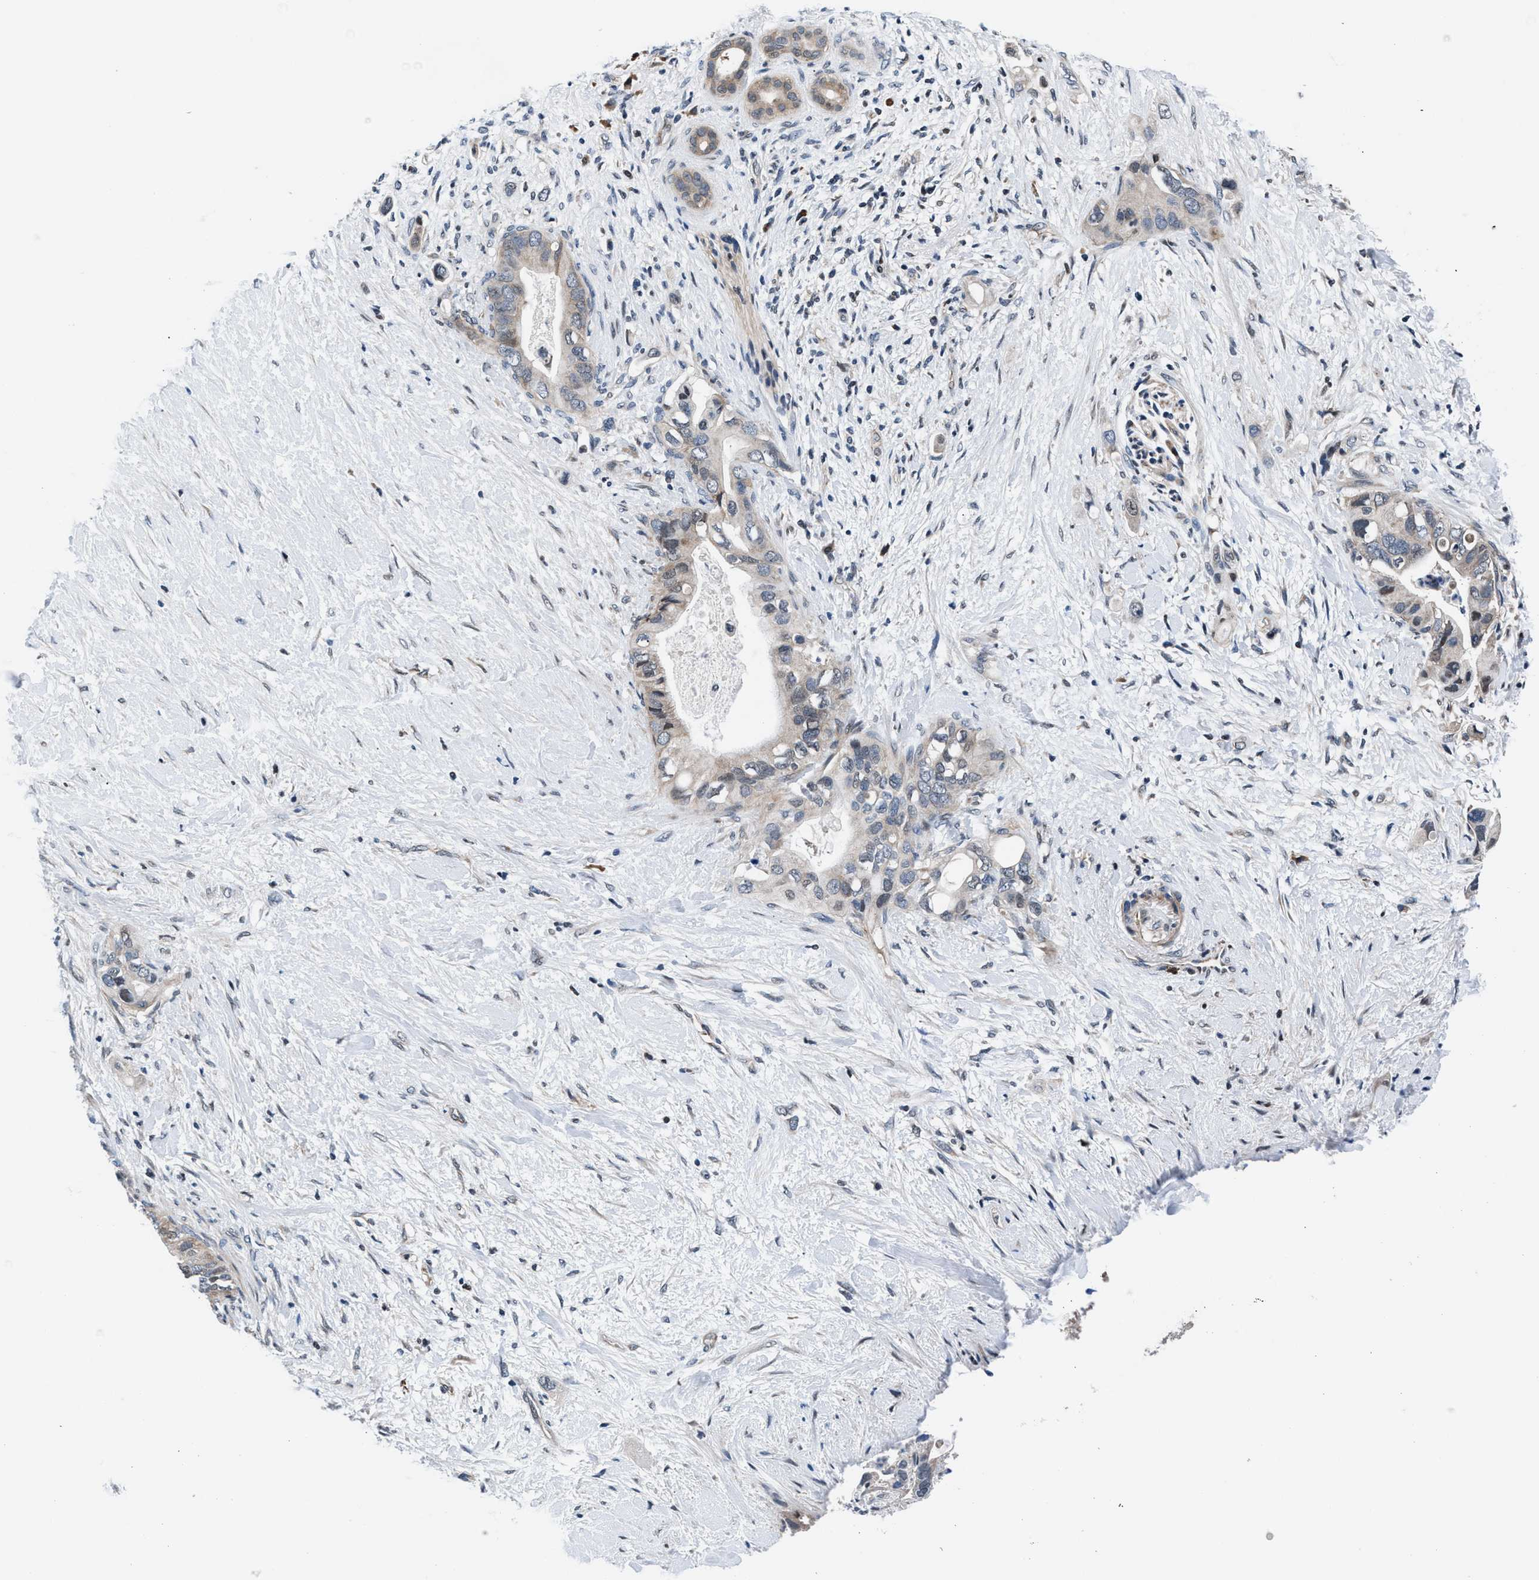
{"staining": {"intensity": "negative", "quantity": "none", "location": "none"}, "tissue": "pancreatic cancer", "cell_type": "Tumor cells", "image_type": "cancer", "snomed": [{"axis": "morphology", "description": "Adenocarcinoma, NOS"}, {"axis": "topography", "description": "Pancreas"}], "caption": "The photomicrograph exhibits no staining of tumor cells in pancreatic cancer (adenocarcinoma).", "gene": "PRPSAP2", "patient": {"sex": "female", "age": 56}}